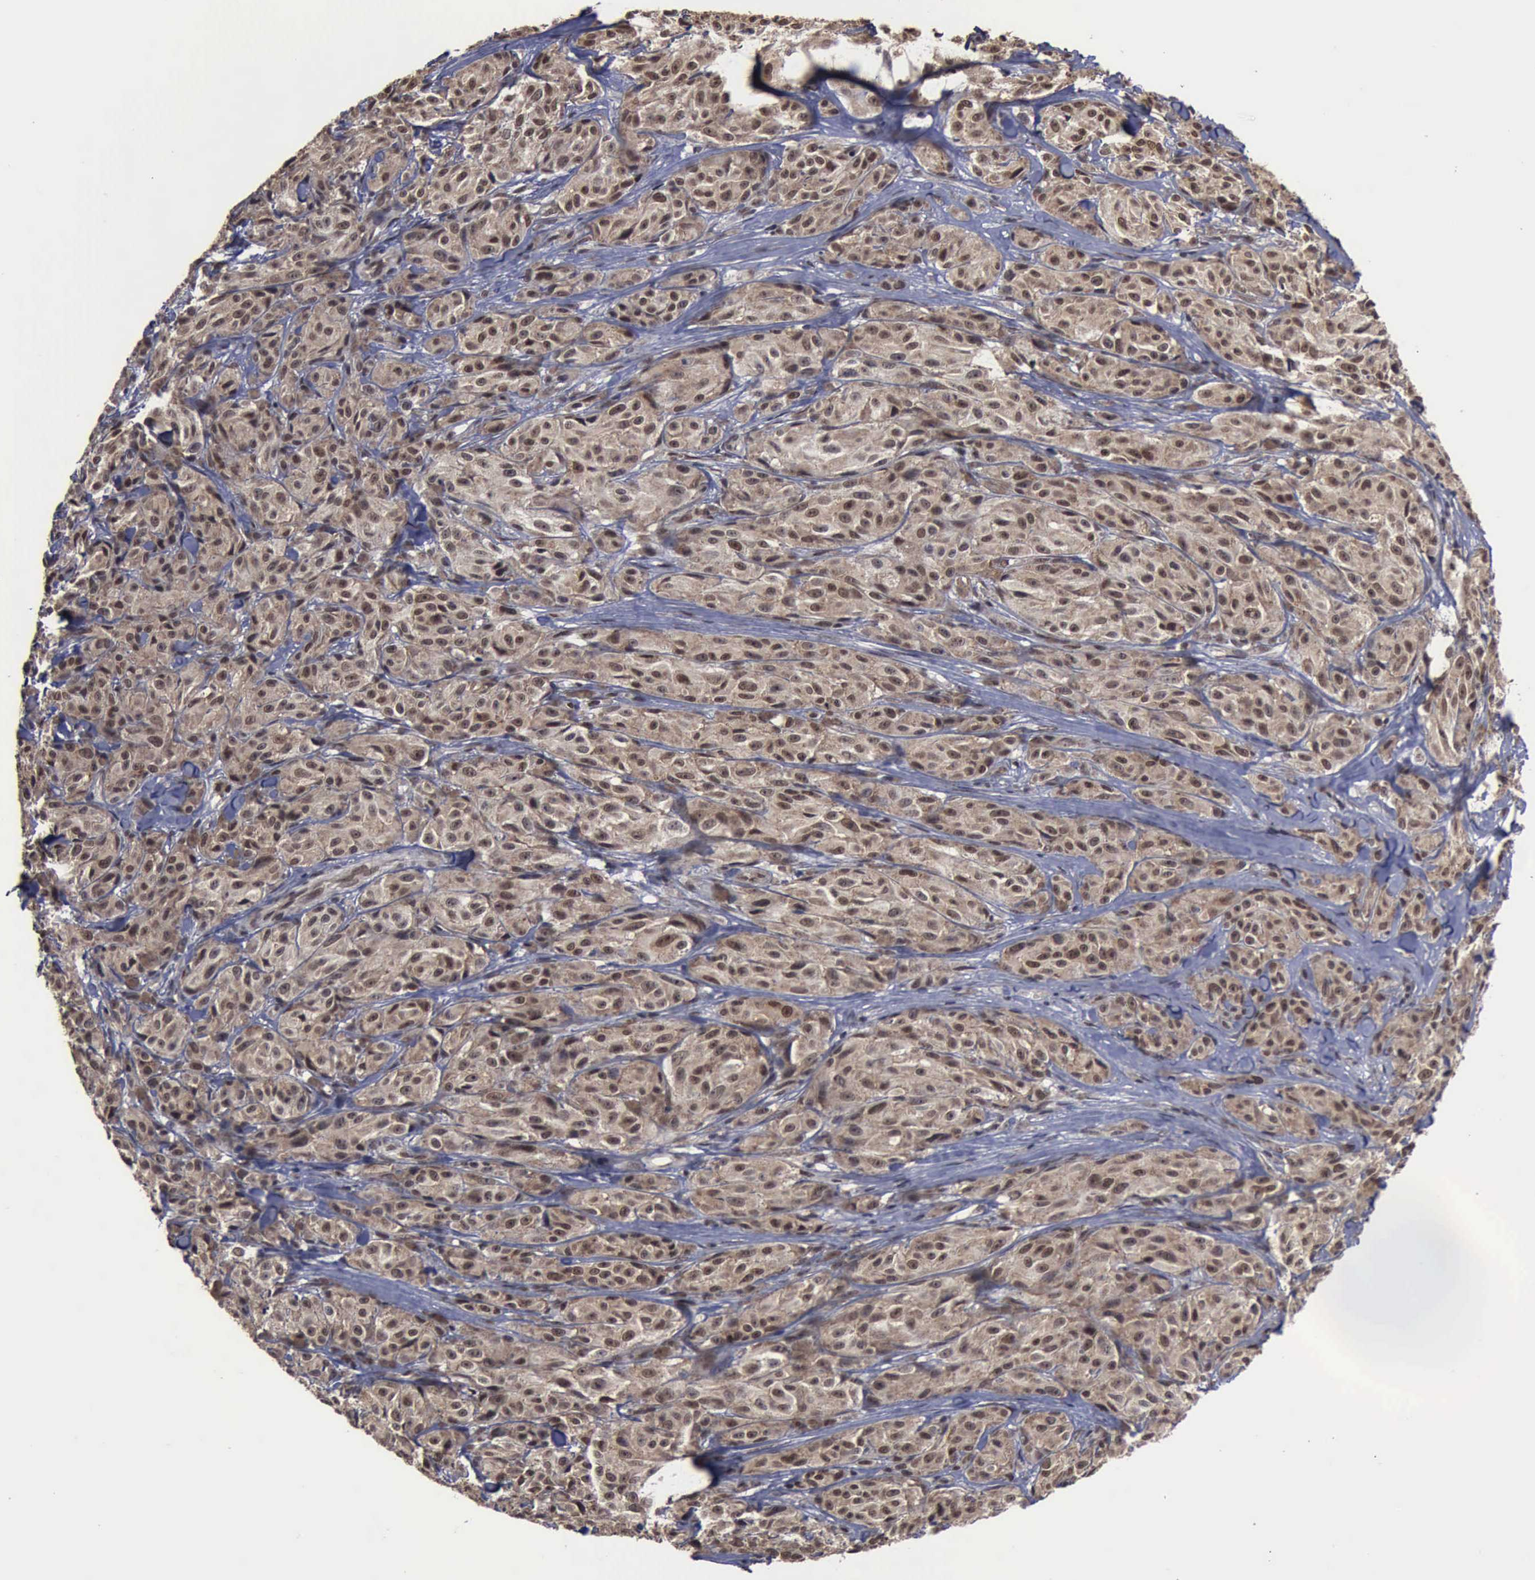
{"staining": {"intensity": "moderate", "quantity": "25%-75%", "location": "cytoplasmic/membranous,nuclear"}, "tissue": "melanoma", "cell_type": "Tumor cells", "image_type": "cancer", "snomed": [{"axis": "morphology", "description": "Malignant melanoma, NOS"}, {"axis": "topography", "description": "Skin"}], "caption": "Protein staining by immunohistochemistry exhibits moderate cytoplasmic/membranous and nuclear staining in approximately 25%-75% of tumor cells in melanoma.", "gene": "RTCB", "patient": {"sex": "male", "age": 56}}